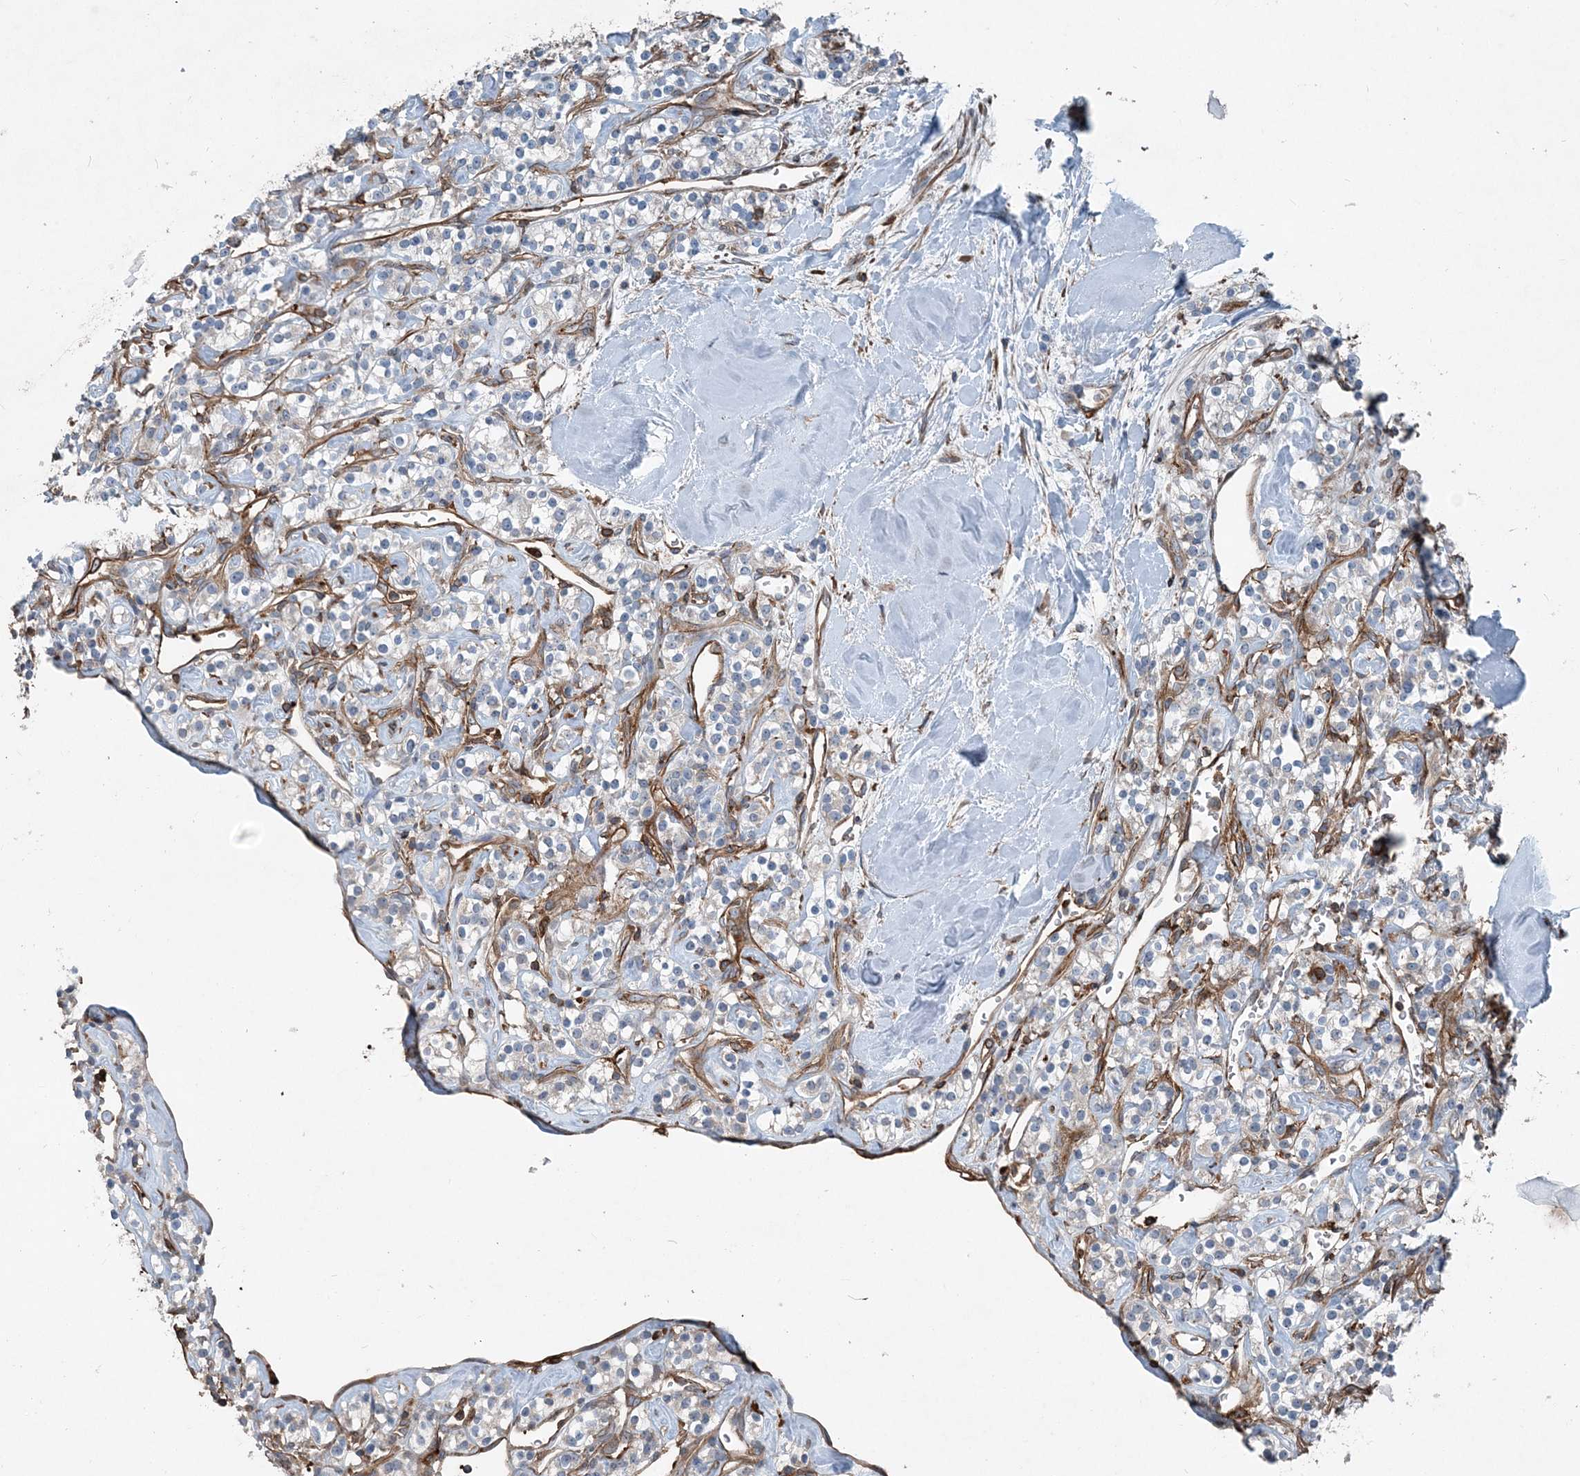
{"staining": {"intensity": "negative", "quantity": "none", "location": "none"}, "tissue": "renal cancer", "cell_type": "Tumor cells", "image_type": "cancer", "snomed": [{"axis": "morphology", "description": "Adenocarcinoma, NOS"}, {"axis": "topography", "description": "Kidney"}], "caption": "Tumor cells show no significant protein positivity in adenocarcinoma (renal).", "gene": "DGUOK", "patient": {"sex": "male", "age": 77}}